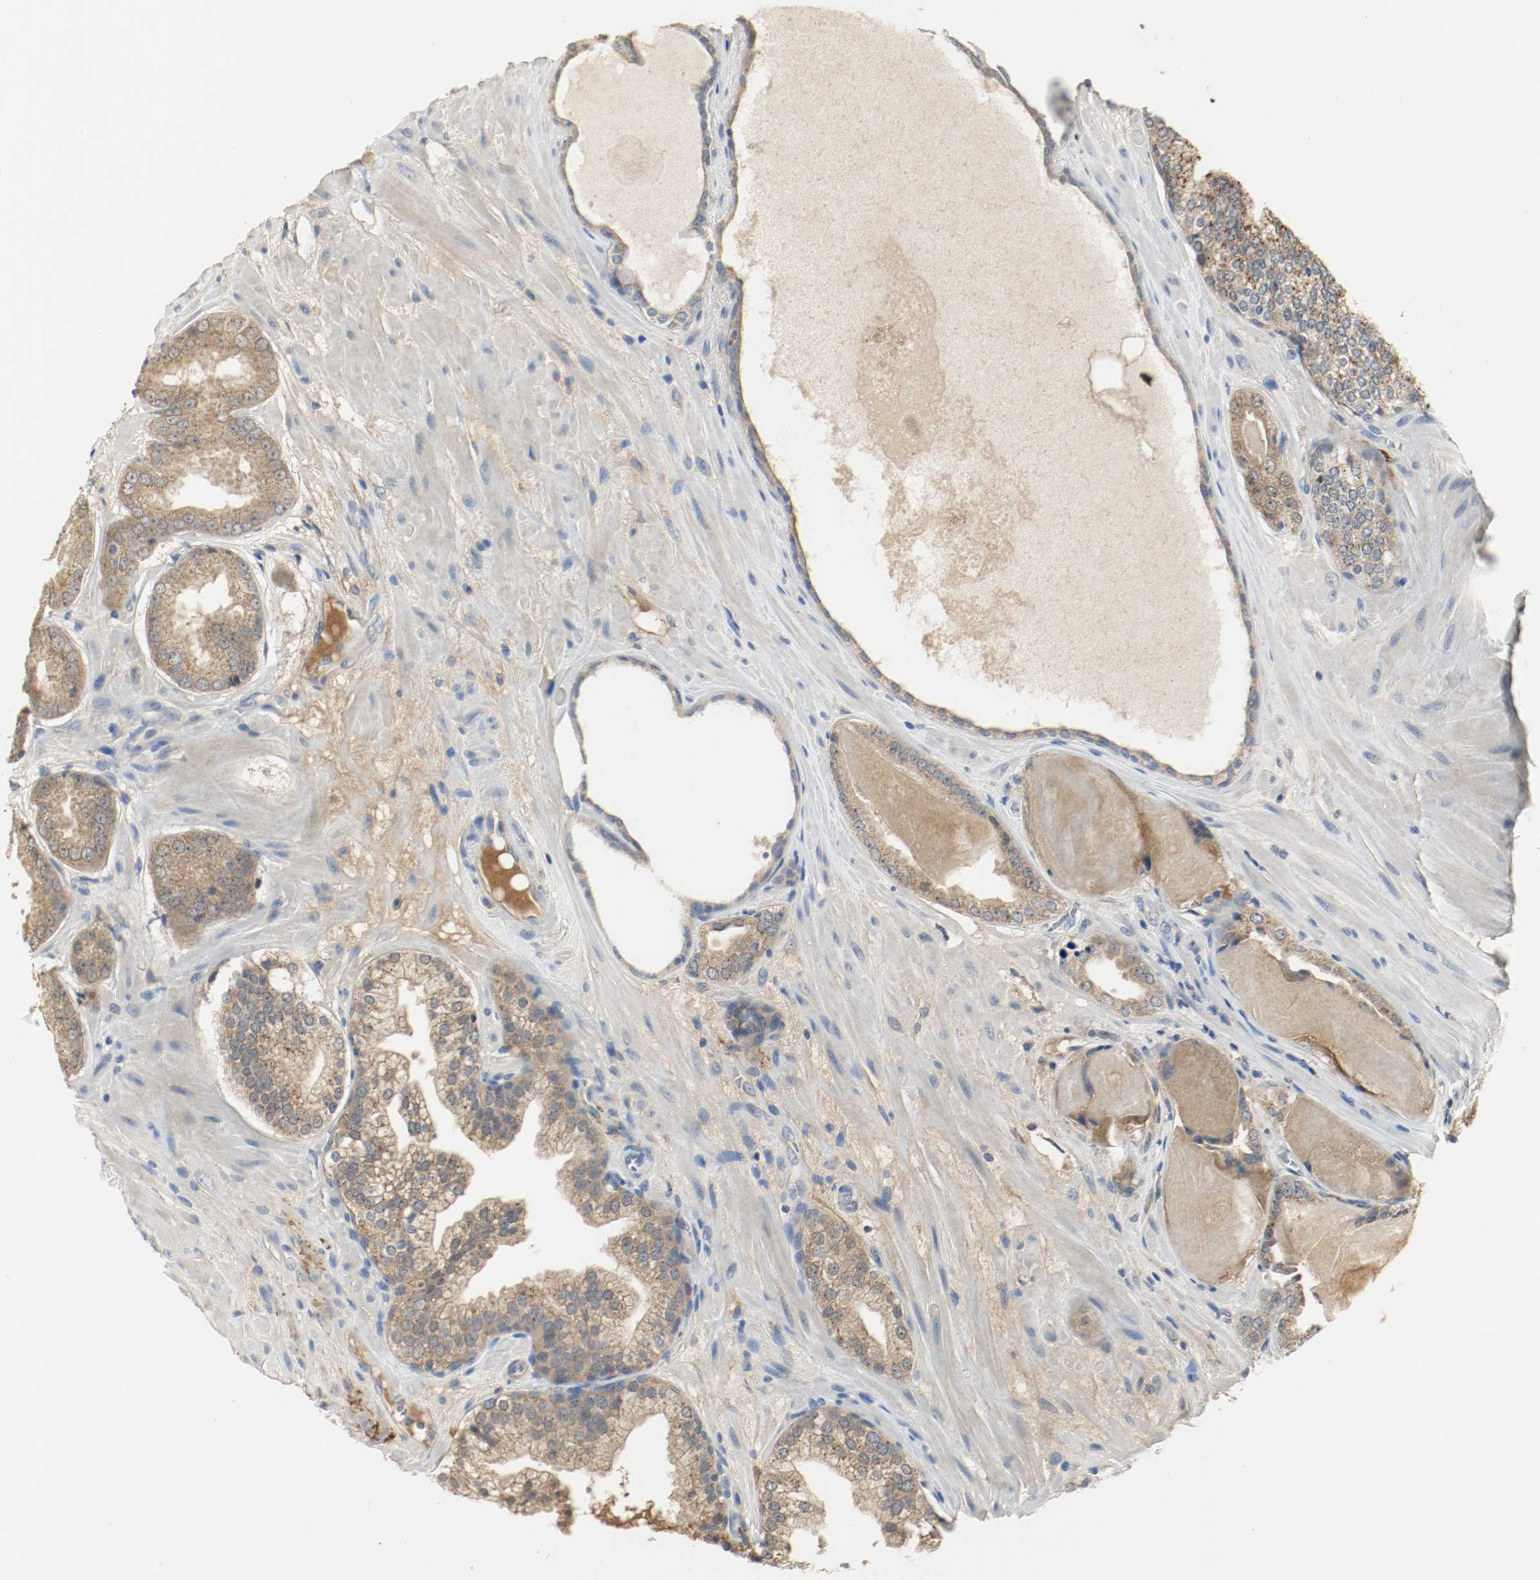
{"staining": {"intensity": "moderate", "quantity": ">75%", "location": "cytoplasmic/membranous"}, "tissue": "prostate cancer", "cell_type": "Tumor cells", "image_type": "cancer", "snomed": [{"axis": "morphology", "description": "Adenocarcinoma, High grade"}, {"axis": "topography", "description": "Prostate"}], "caption": "An image of human prostate cancer (adenocarcinoma (high-grade)) stained for a protein displays moderate cytoplasmic/membranous brown staining in tumor cells.", "gene": "MELTF", "patient": {"sex": "male", "age": 68}}